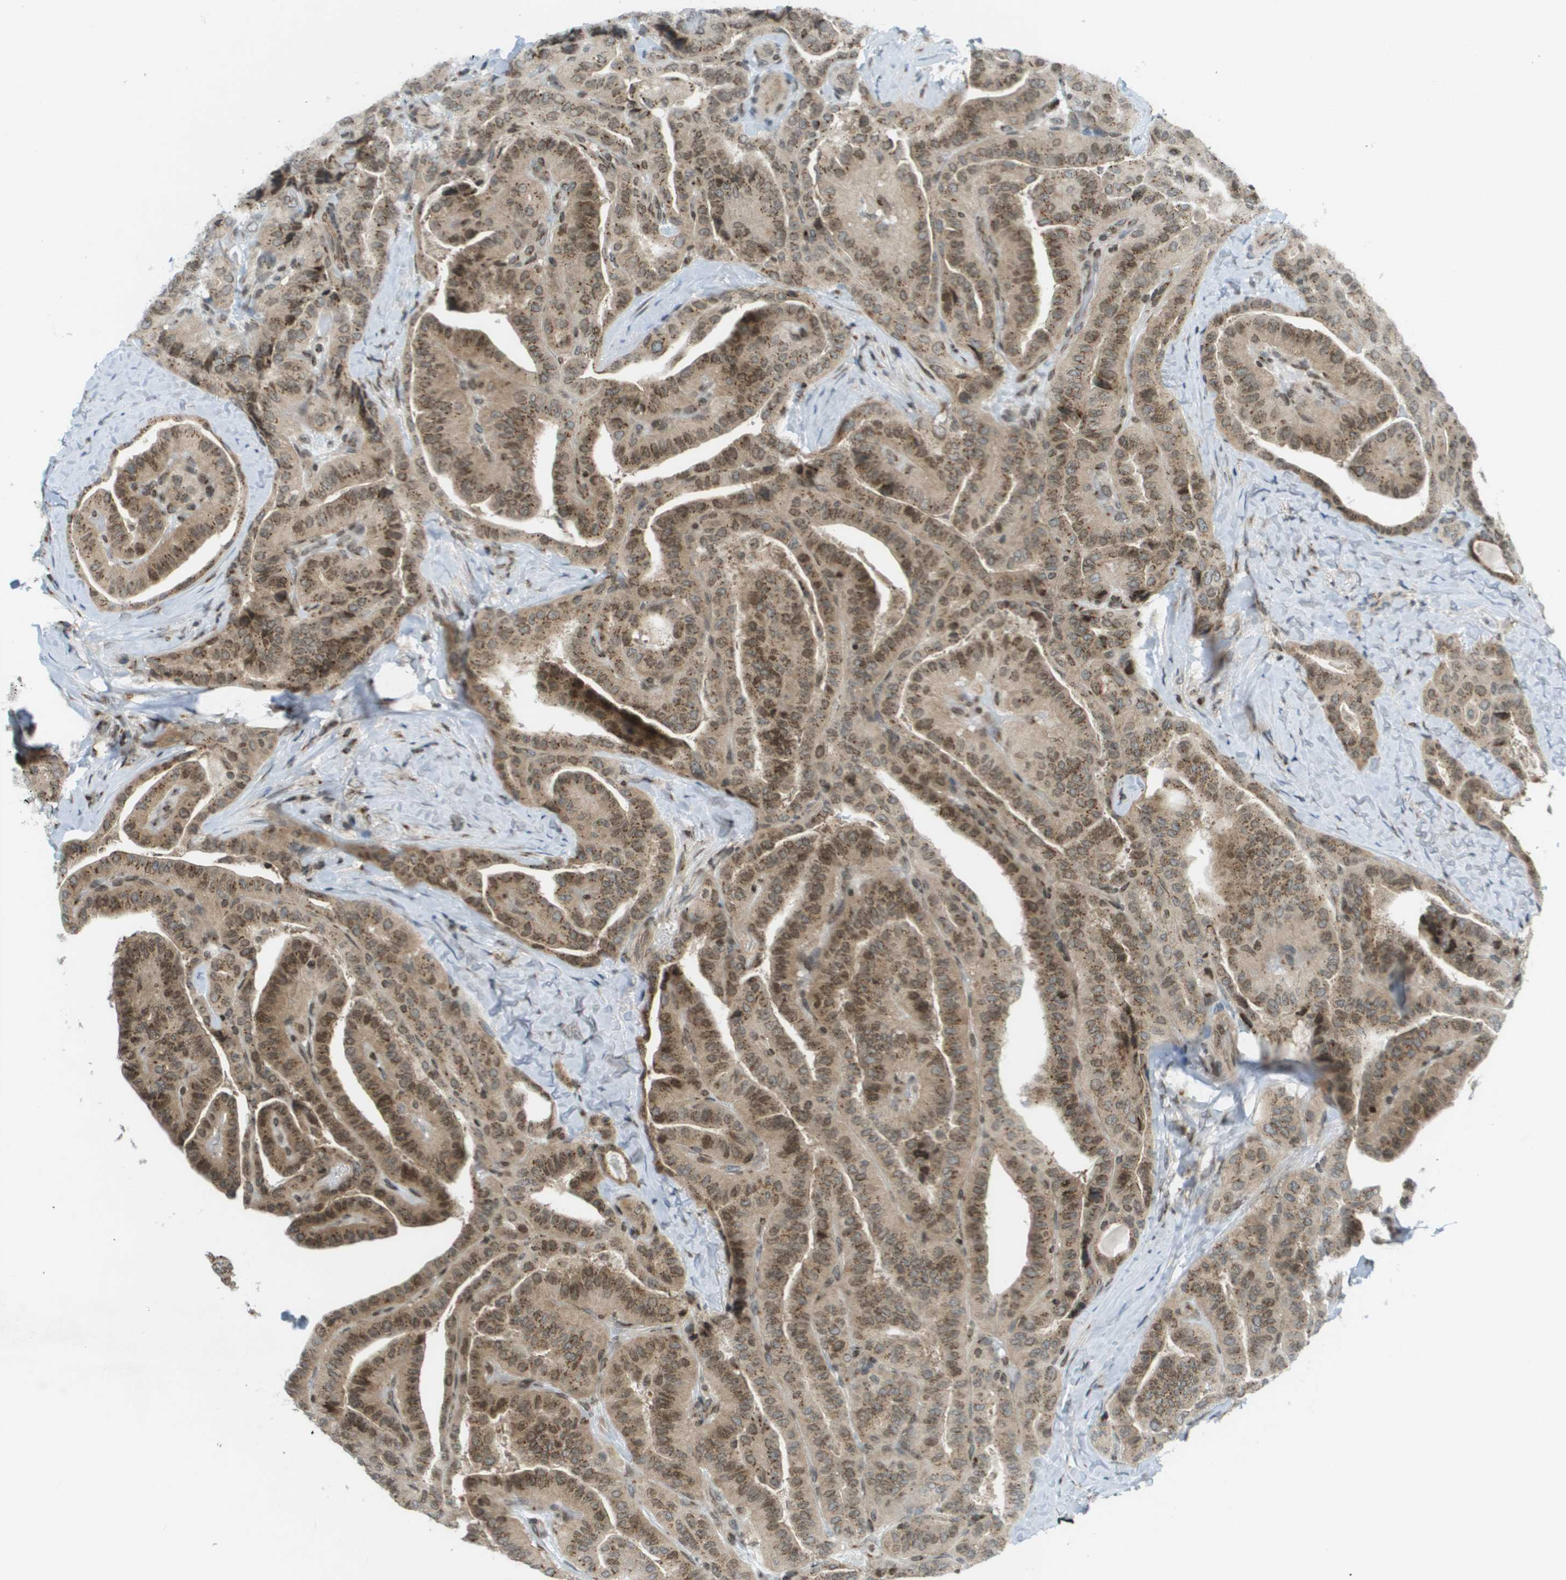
{"staining": {"intensity": "moderate", "quantity": ">75%", "location": "cytoplasmic/membranous,nuclear"}, "tissue": "thyroid cancer", "cell_type": "Tumor cells", "image_type": "cancer", "snomed": [{"axis": "morphology", "description": "Papillary adenocarcinoma, NOS"}, {"axis": "topography", "description": "Thyroid gland"}], "caption": "A high-resolution histopathology image shows IHC staining of thyroid cancer, which displays moderate cytoplasmic/membranous and nuclear positivity in approximately >75% of tumor cells. The protein of interest is shown in brown color, while the nuclei are stained blue.", "gene": "EVC", "patient": {"sex": "male", "age": 77}}